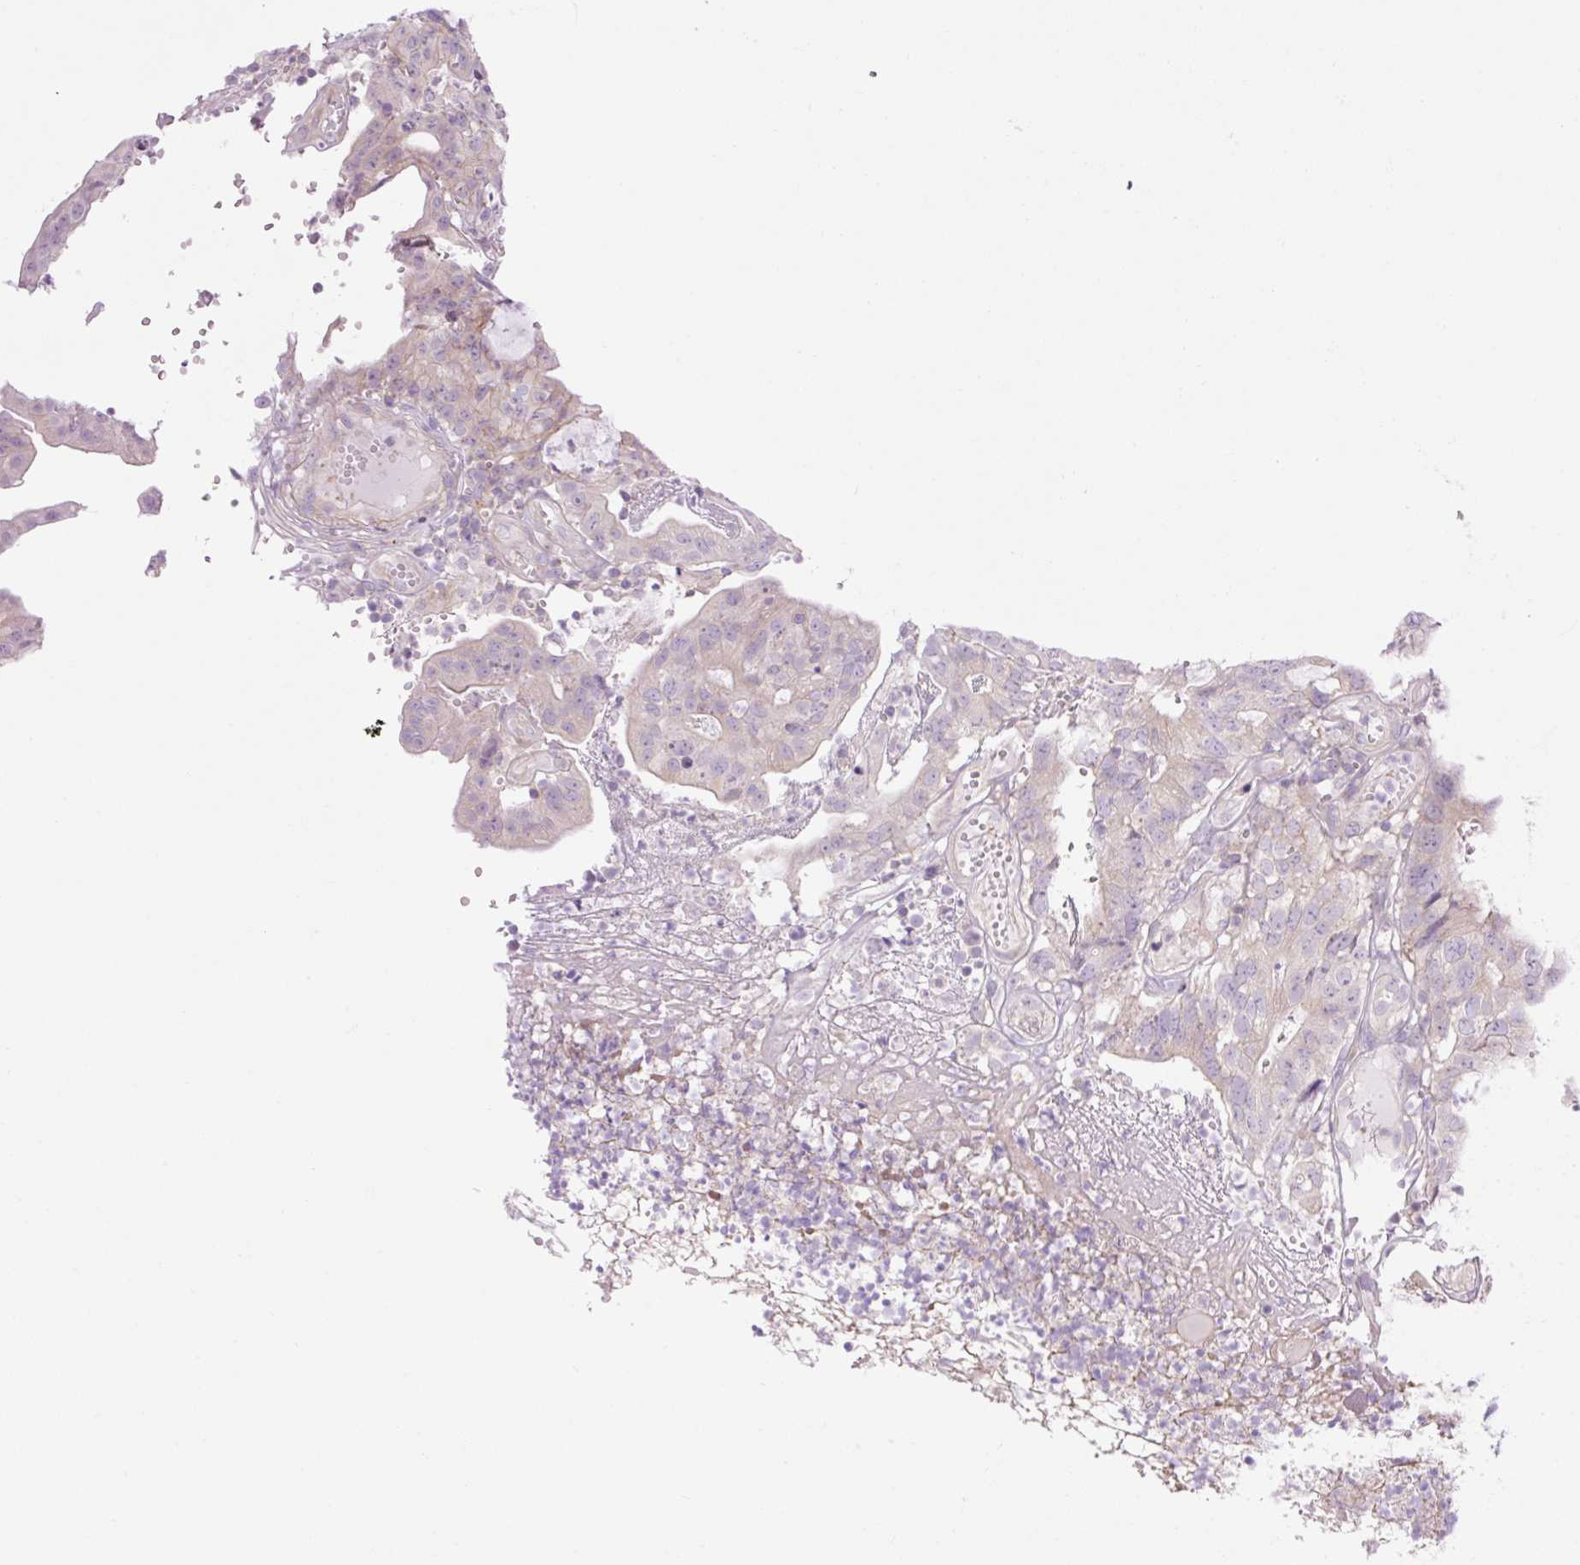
{"staining": {"intensity": "negative", "quantity": "none", "location": "none"}, "tissue": "colorectal cancer", "cell_type": "Tumor cells", "image_type": "cancer", "snomed": [{"axis": "morphology", "description": "Adenocarcinoma, NOS"}, {"axis": "topography", "description": "Colon"}], "caption": "Tumor cells are negative for protein expression in human colorectal cancer (adenocarcinoma).", "gene": "GRID2", "patient": {"sex": "male", "age": 83}}